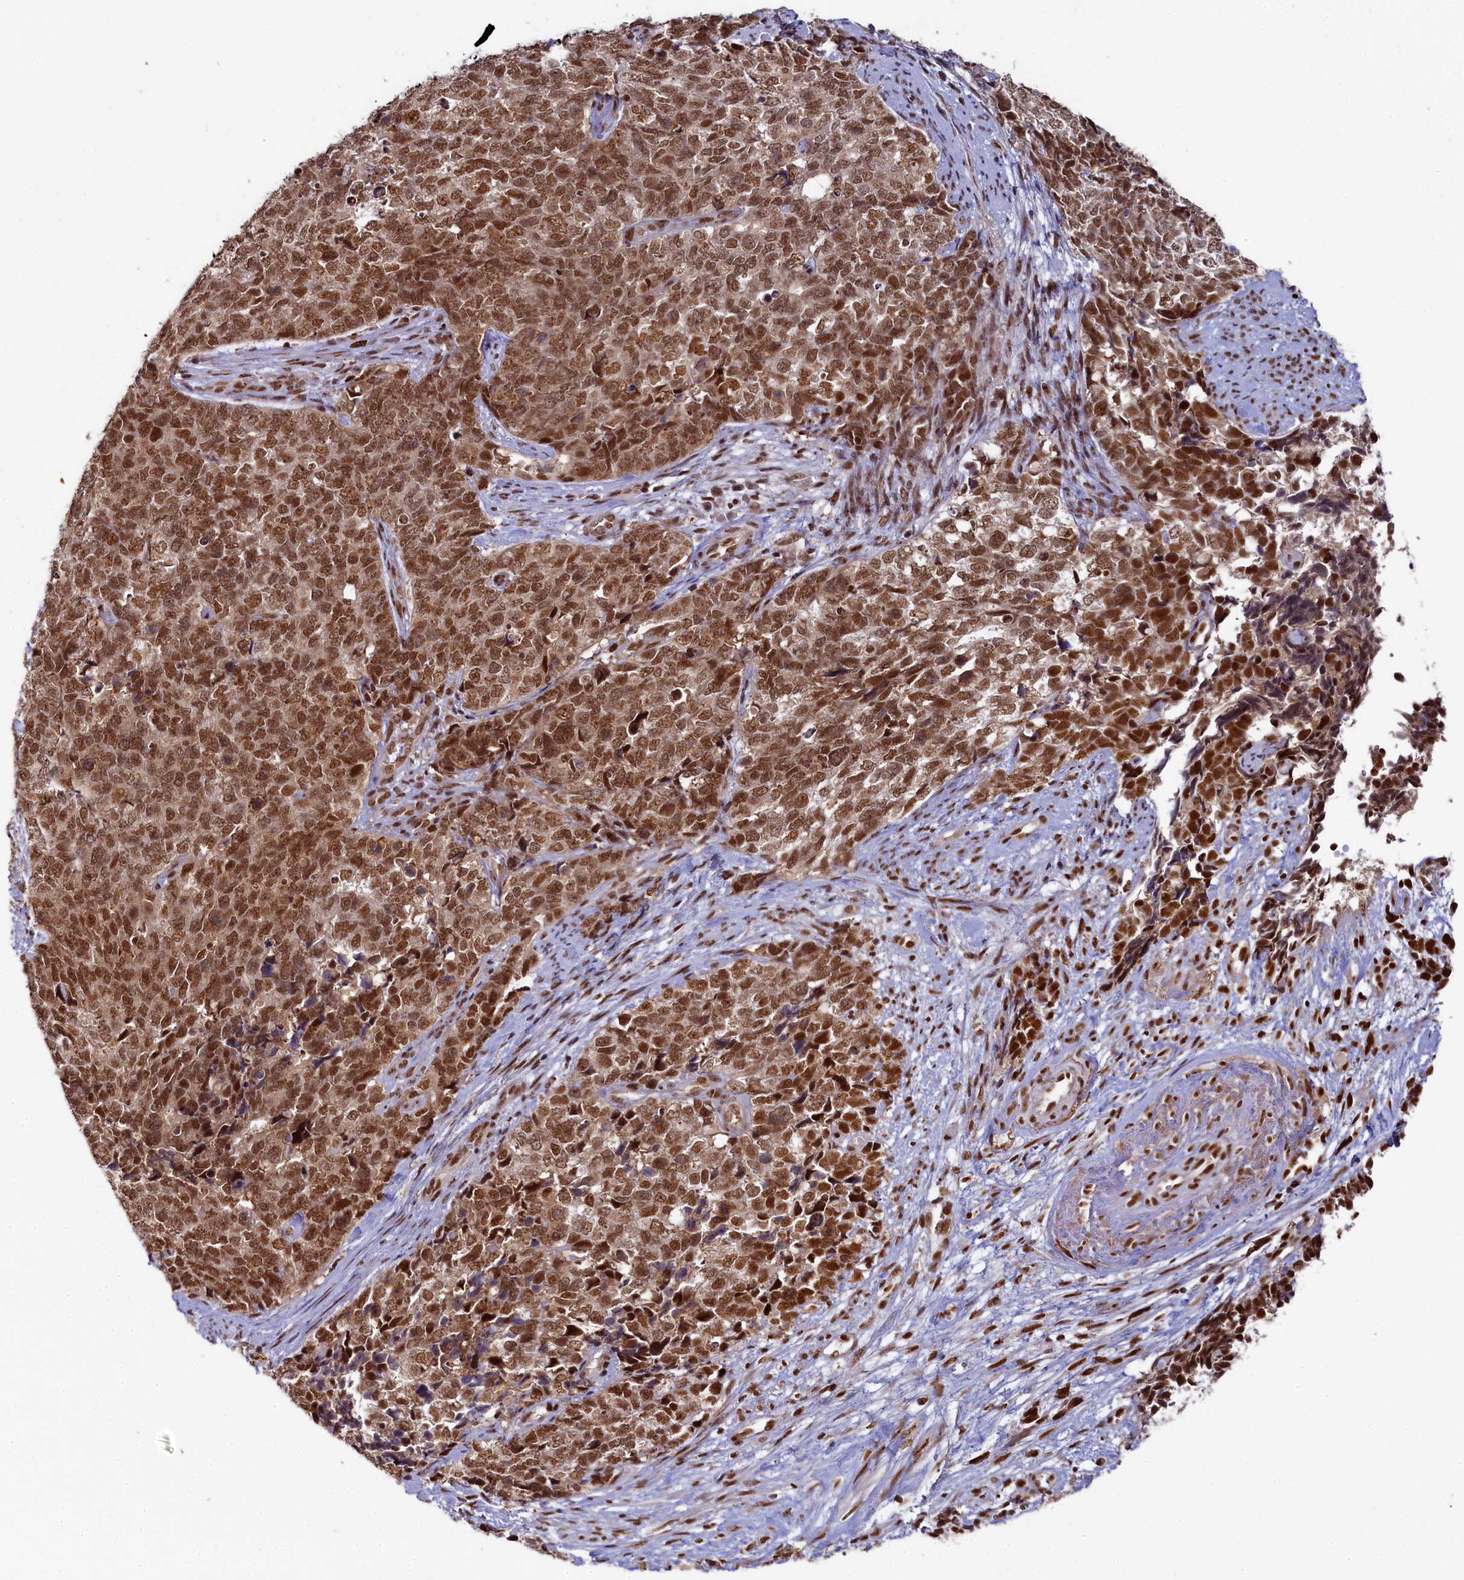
{"staining": {"intensity": "strong", "quantity": ">75%", "location": "nuclear"}, "tissue": "cervical cancer", "cell_type": "Tumor cells", "image_type": "cancer", "snomed": [{"axis": "morphology", "description": "Squamous cell carcinoma, NOS"}, {"axis": "topography", "description": "Cervix"}], "caption": "DAB (3,3'-diaminobenzidine) immunohistochemical staining of human squamous cell carcinoma (cervical) reveals strong nuclear protein expression in about >75% of tumor cells.", "gene": "PPHLN1", "patient": {"sex": "female", "age": 63}}